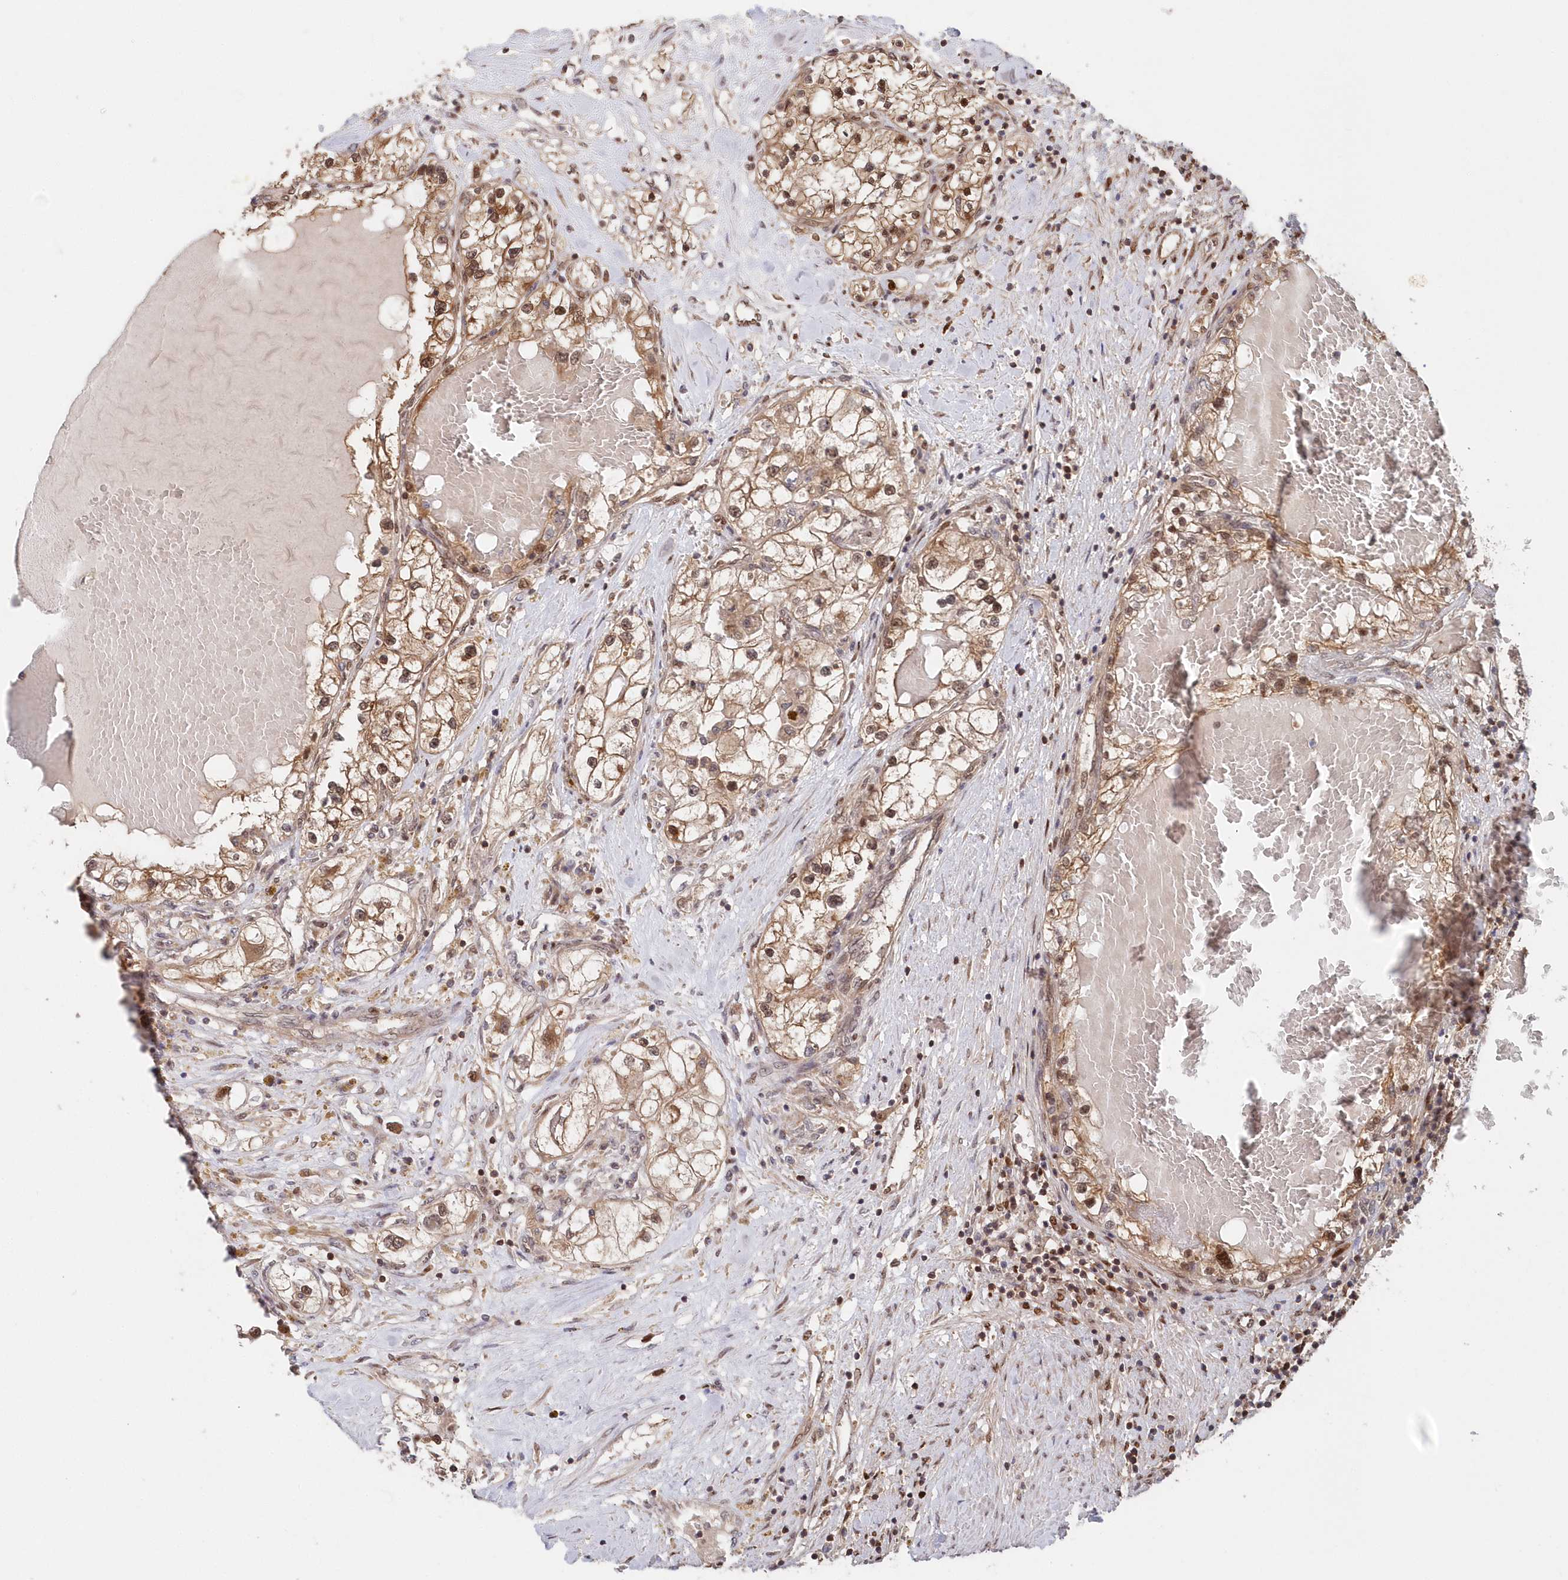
{"staining": {"intensity": "moderate", "quantity": ">75%", "location": "cytoplasmic/membranous,nuclear"}, "tissue": "renal cancer", "cell_type": "Tumor cells", "image_type": "cancer", "snomed": [{"axis": "morphology", "description": "Normal tissue, NOS"}, {"axis": "morphology", "description": "Adenocarcinoma, NOS"}, {"axis": "topography", "description": "Kidney"}], "caption": "Protein staining of renal cancer (adenocarcinoma) tissue displays moderate cytoplasmic/membranous and nuclear positivity in approximately >75% of tumor cells.", "gene": "ABHD14B", "patient": {"sex": "male", "age": 68}}